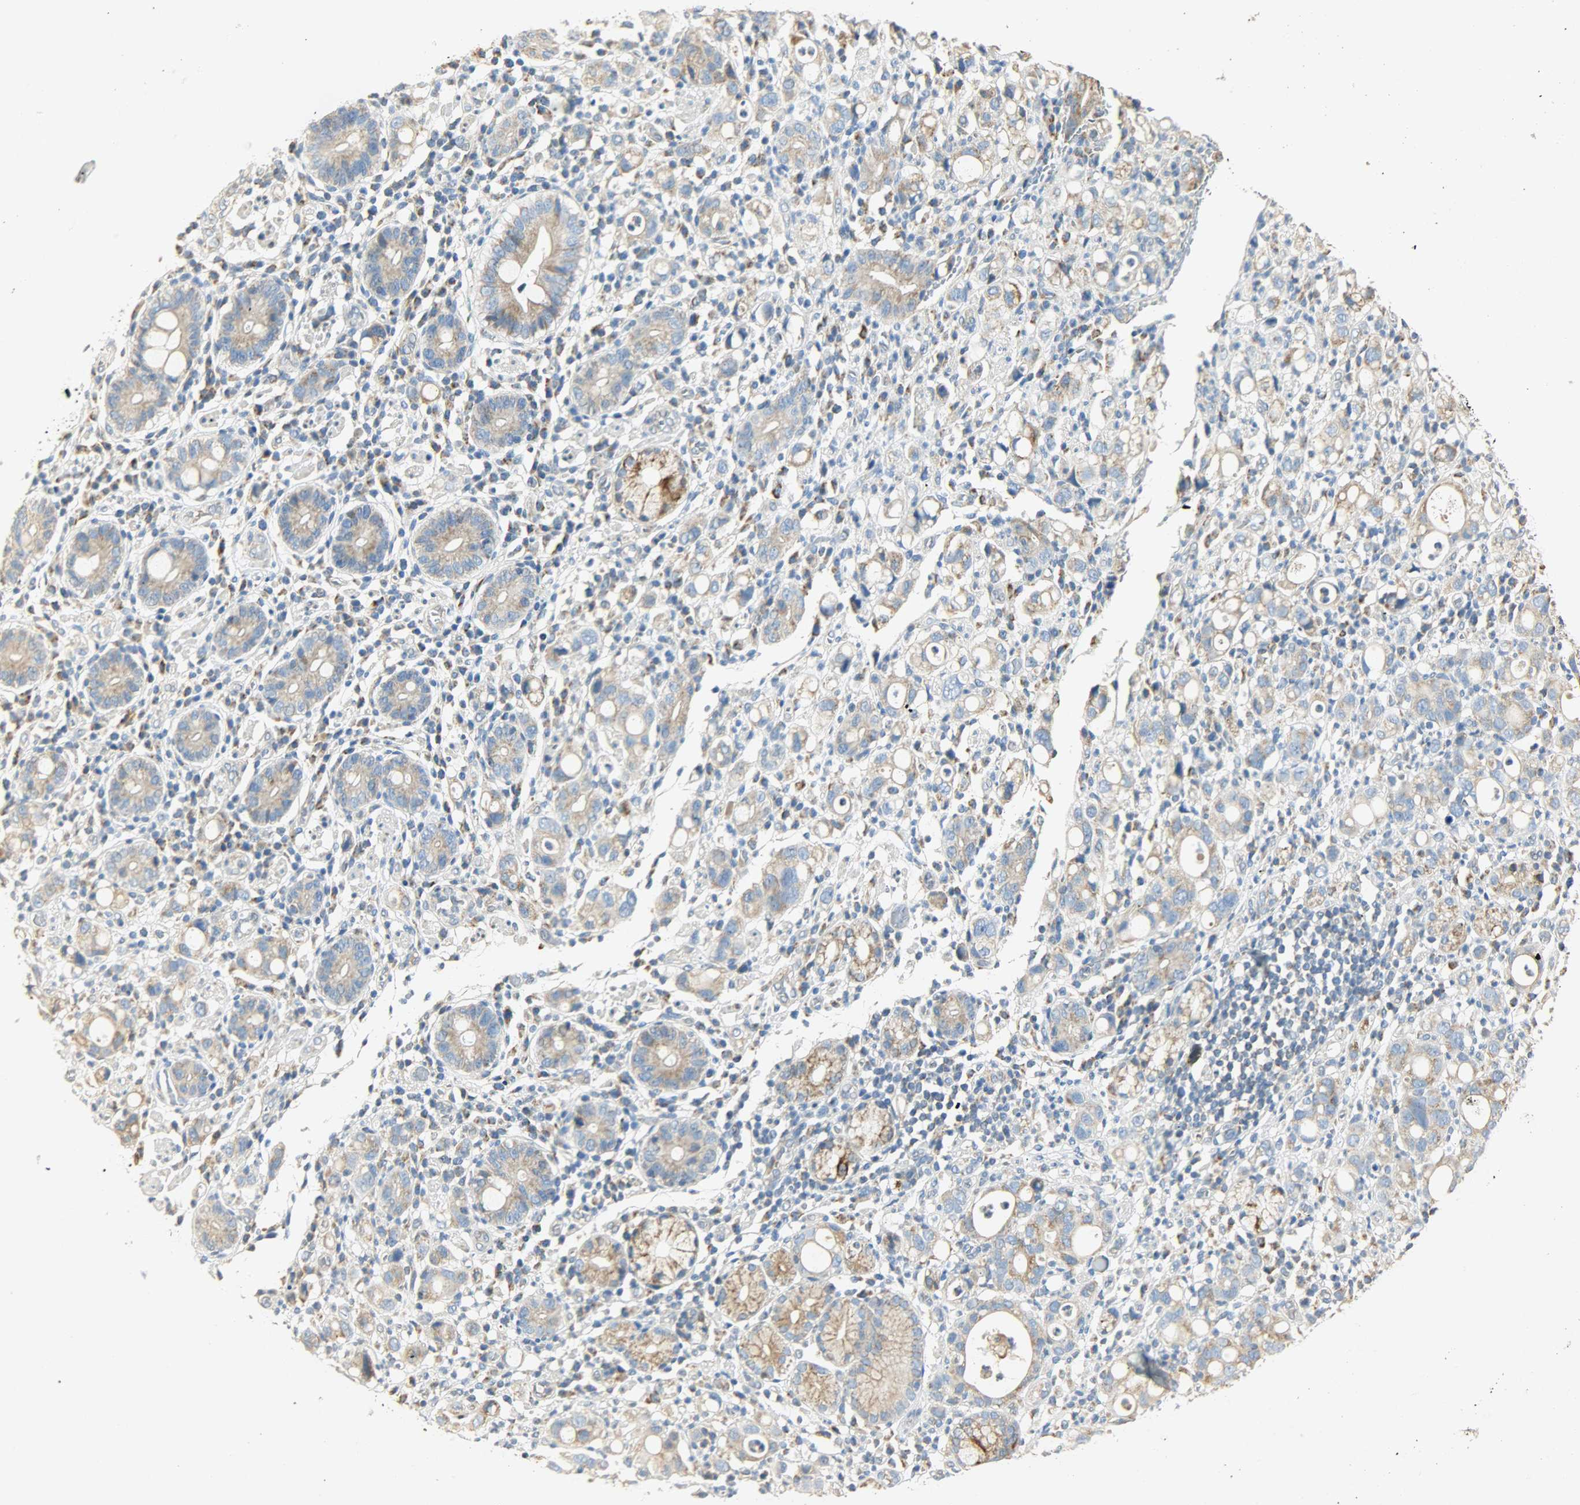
{"staining": {"intensity": "moderate", "quantity": ">75%", "location": "cytoplasmic/membranous"}, "tissue": "stomach cancer", "cell_type": "Tumor cells", "image_type": "cancer", "snomed": [{"axis": "morphology", "description": "Adenocarcinoma, NOS"}, {"axis": "topography", "description": "Stomach"}], "caption": "A histopathology image showing moderate cytoplasmic/membranous expression in approximately >75% of tumor cells in stomach cancer (adenocarcinoma), as visualized by brown immunohistochemical staining.", "gene": "NNT", "patient": {"sex": "female", "age": 75}}